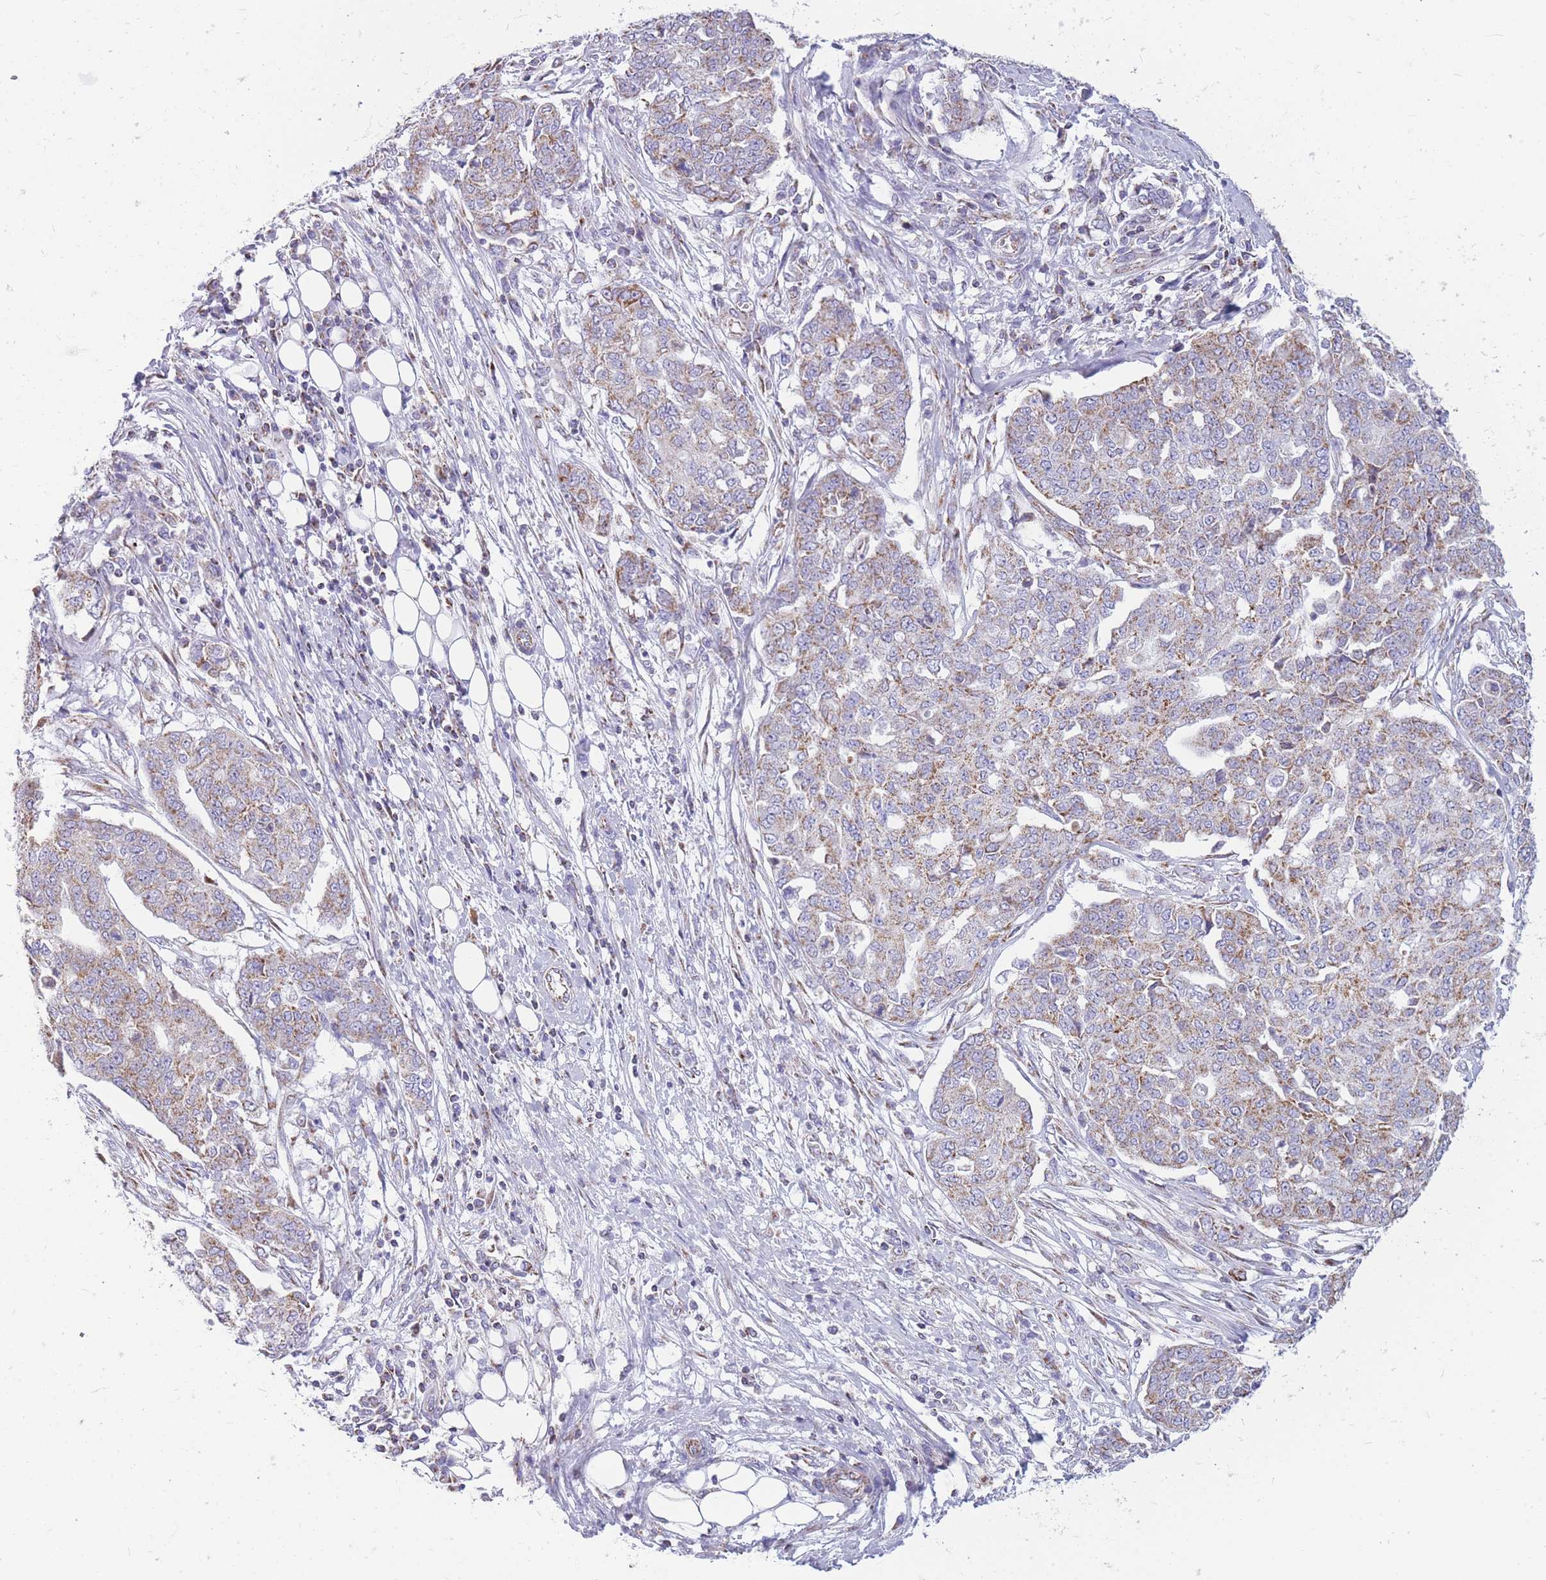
{"staining": {"intensity": "weak", "quantity": "25%-75%", "location": "cytoplasmic/membranous"}, "tissue": "ovarian cancer", "cell_type": "Tumor cells", "image_type": "cancer", "snomed": [{"axis": "morphology", "description": "Cystadenocarcinoma, serous, NOS"}, {"axis": "topography", "description": "Soft tissue"}, {"axis": "topography", "description": "Ovary"}], "caption": "Immunohistochemical staining of ovarian cancer demonstrates weak cytoplasmic/membranous protein staining in approximately 25%-75% of tumor cells.", "gene": "PCSK1", "patient": {"sex": "female", "age": 57}}